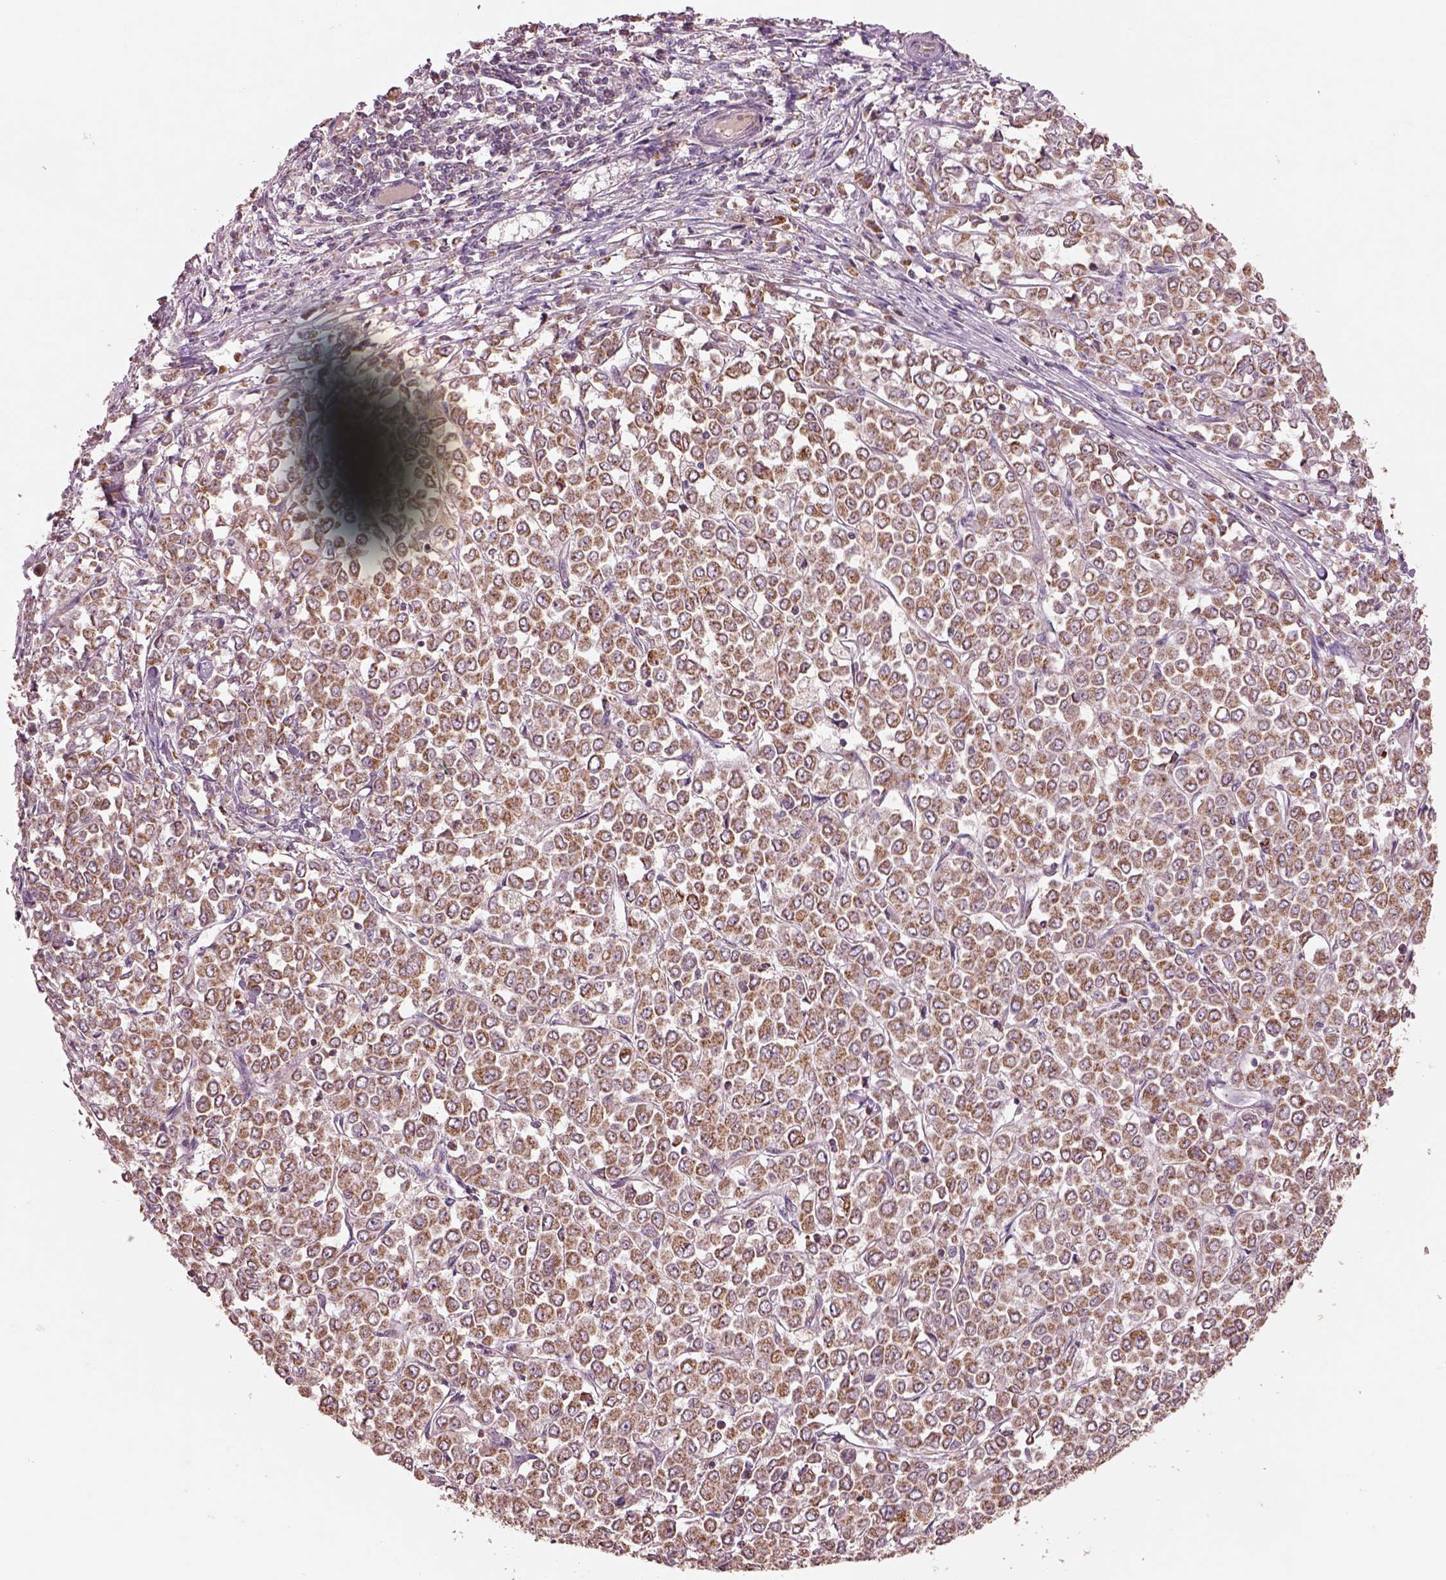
{"staining": {"intensity": "moderate", "quantity": ">75%", "location": "cytoplasmic/membranous"}, "tissue": "stomach cancer", "cell_type": "Tumor cells", "image_type": "cancer", "snomed": [{"axis": "morphology", "description": "Adenocarcinoma, NOS"}, {"axis": "topography", "description": "Stomach, upper"}], "caption": "A medium amount of moderate cytoplasmic/membranous staining is seen in approximately >75% of tumor cells in adenocarcinoma (stomach) tissue. Using DAB (brown) and hematoxylin (blue) stains, captured at high magnification using brightfield microscopy.", "gene": "SLC25A5", "patient": {"sex": "male", "age": 70}}